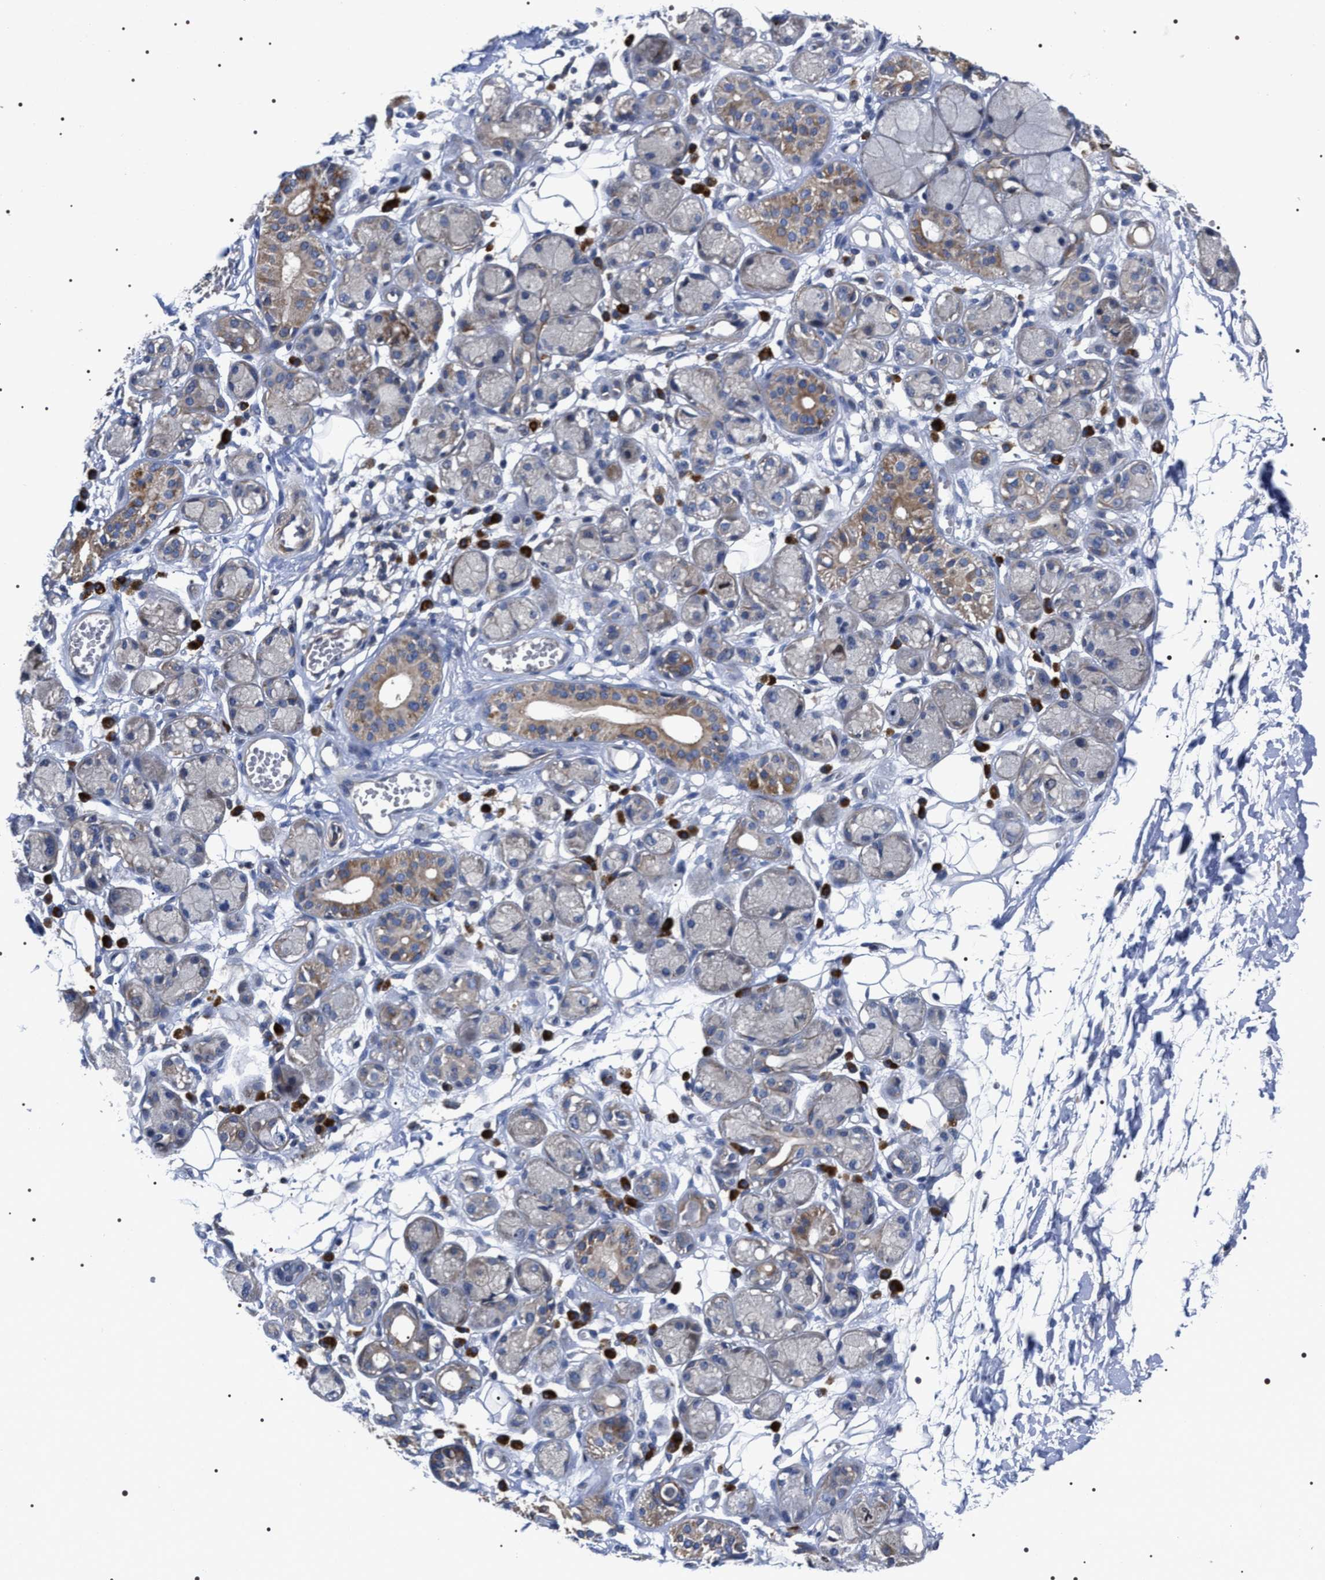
{"staining": {"intensity": "negative", "quantity": "none", "location": "none"}, "tissue": "adipose tissue", "cell_type": "Adipocytes", "image_type": "normal", "snomed": [{"axis": "morphology", "description": "Normal tissue, NOS"}, {"axis": "morphology", "description": "Inflammation, NOS"}, {"axis": "topography", "description": "Salivary gland"}, {"axis": "topography", "description": "Peripheral nerve tissue"}], "caption": "Immunohistochemistry (IHC) of normal human adipose tissue shows no staining in adipocytes.", "gene": "MIS18A", "patient": {"sex": "female", "age": 75}}